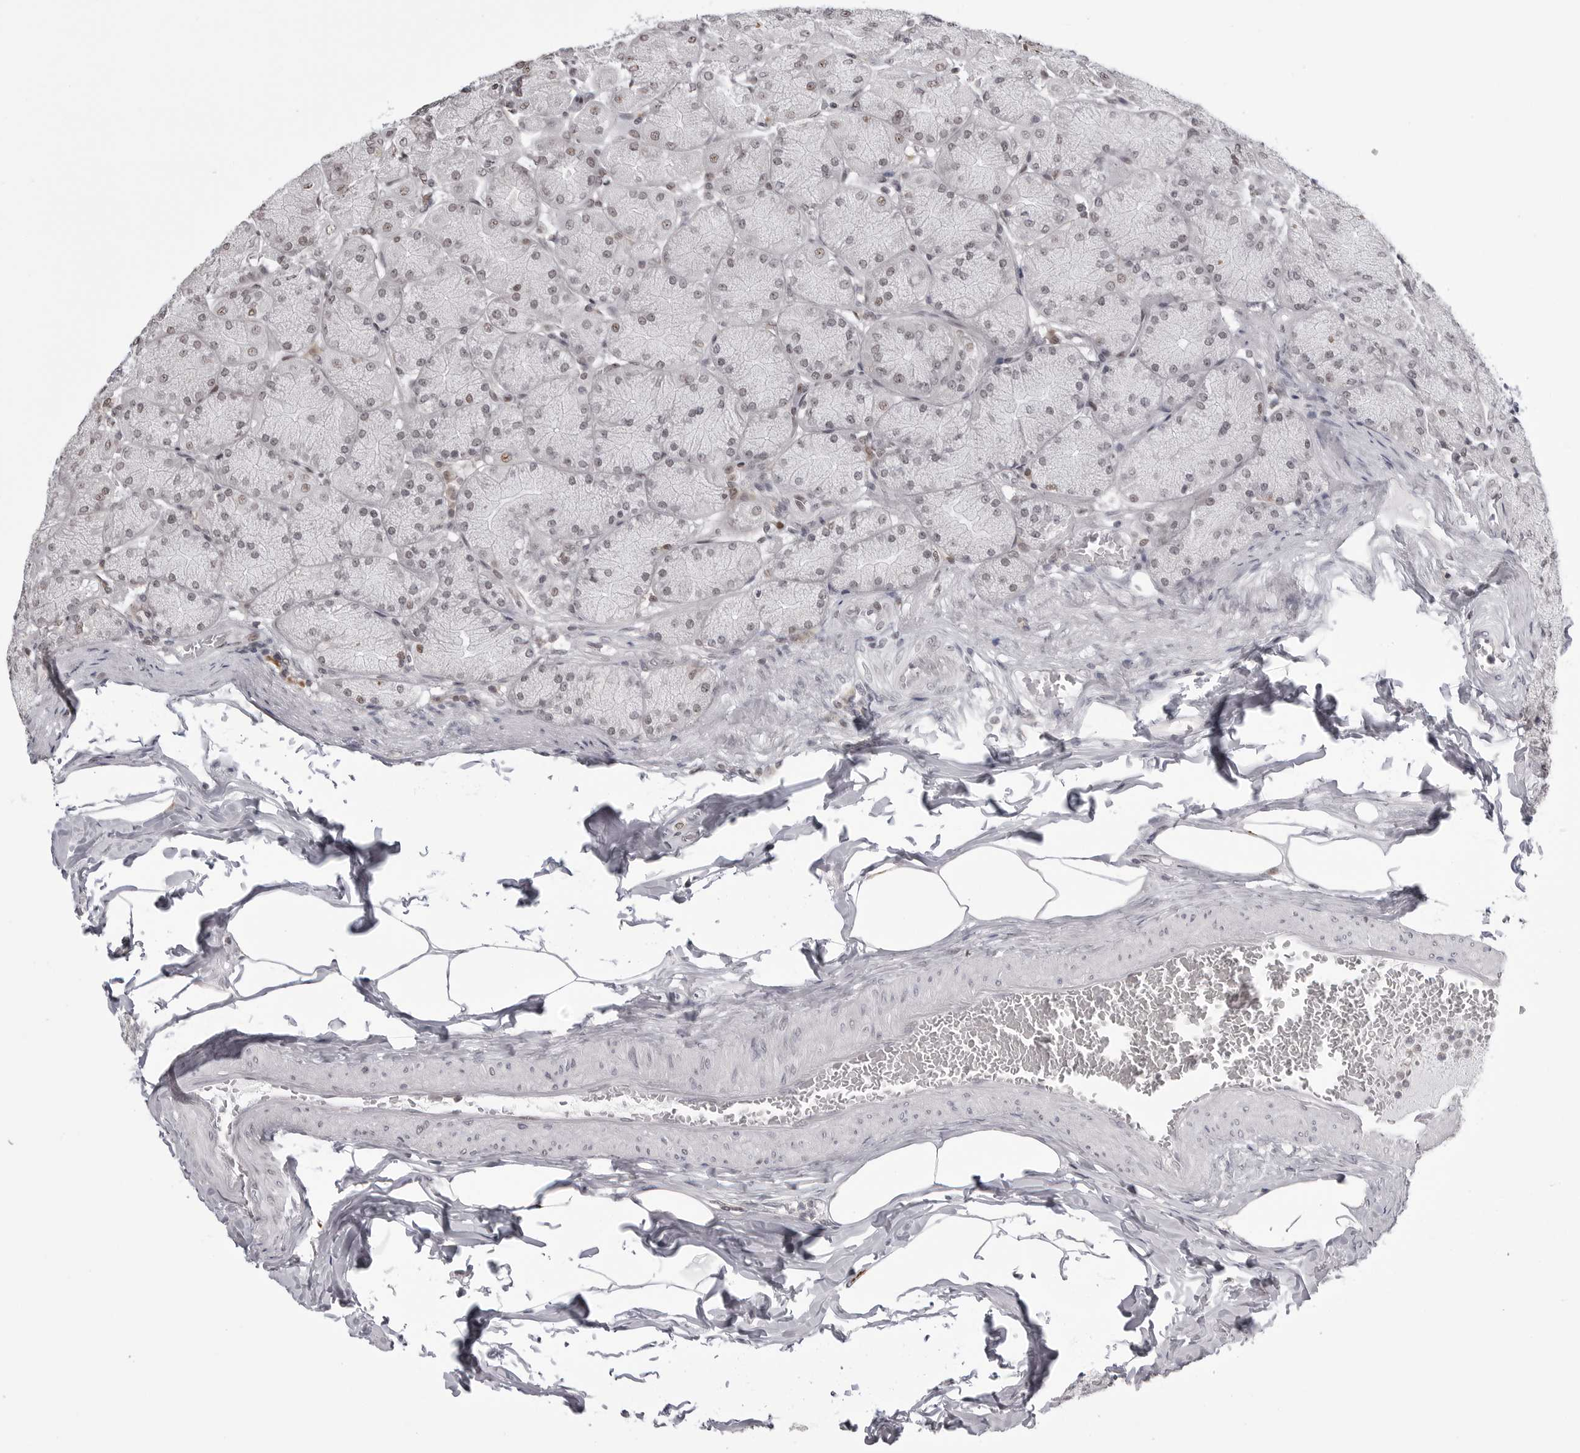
{"staining": {"intensity": "strong", "quantity": "<25%", "location": "nuclear"}, "tissue": "stomach", "cell_type": "Glandular cells", "image_type": "normal", "snomed": [{"axis": "morphology", "description": "Normal tissue, NOS"}, {"axis": "topography", "description": "Stomach, upper"}], "caption": "High-power microscopy captured an immunohistochemistry histopathology image of unremarkable stomach, revealing strong nuclear staining in about <25% of glandular cells.", "gene": "WRAP53", "patient": {"sex": "female", "age": 56}}